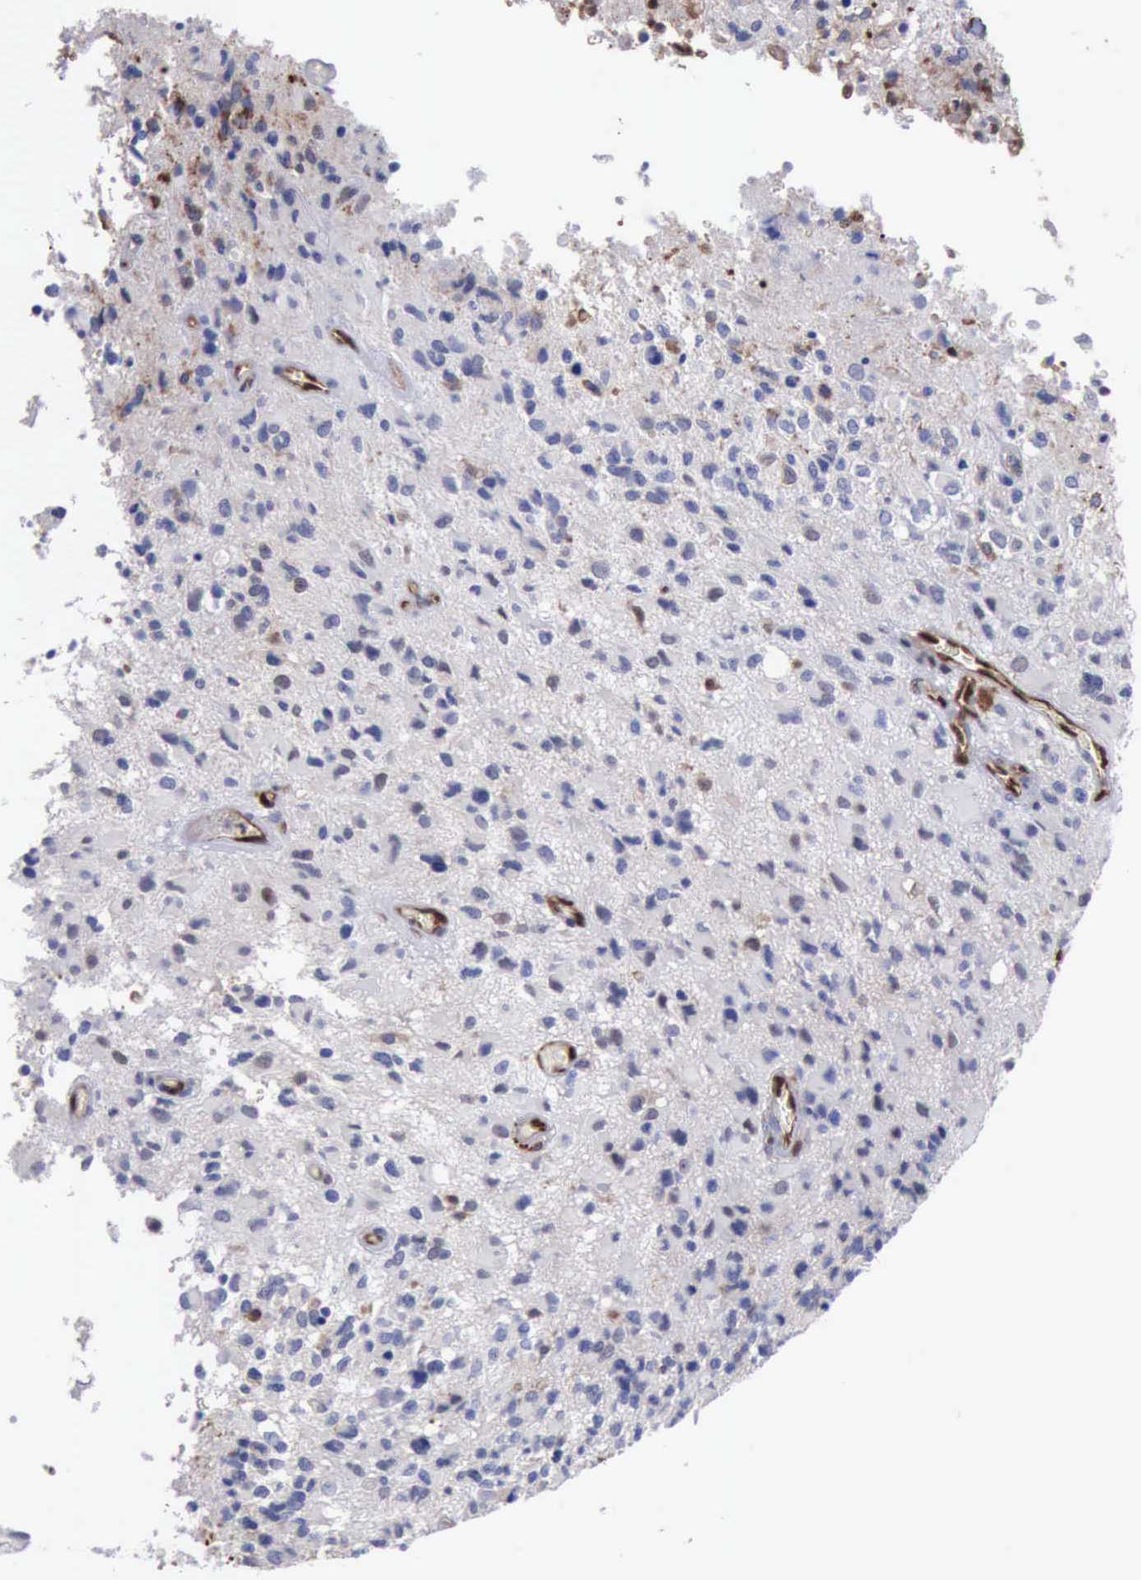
{"staining": {"intensity": "negative", "quantity": "none", "location": "none"}, "tissue": "glioma", "cell_type": "Tumor cells", "image_type": "cancer", "snomed": [{"axis": "morphology", "description": "Glioma, malignant, High grade"}, {"axis": "topography", "description": "Brain"}], "caption": "Tumor cells are negative for protein expression in human high-grade glioma (malignant).", "gene": "PDCD4", "patient": {"sex": "male", "age": 69}}